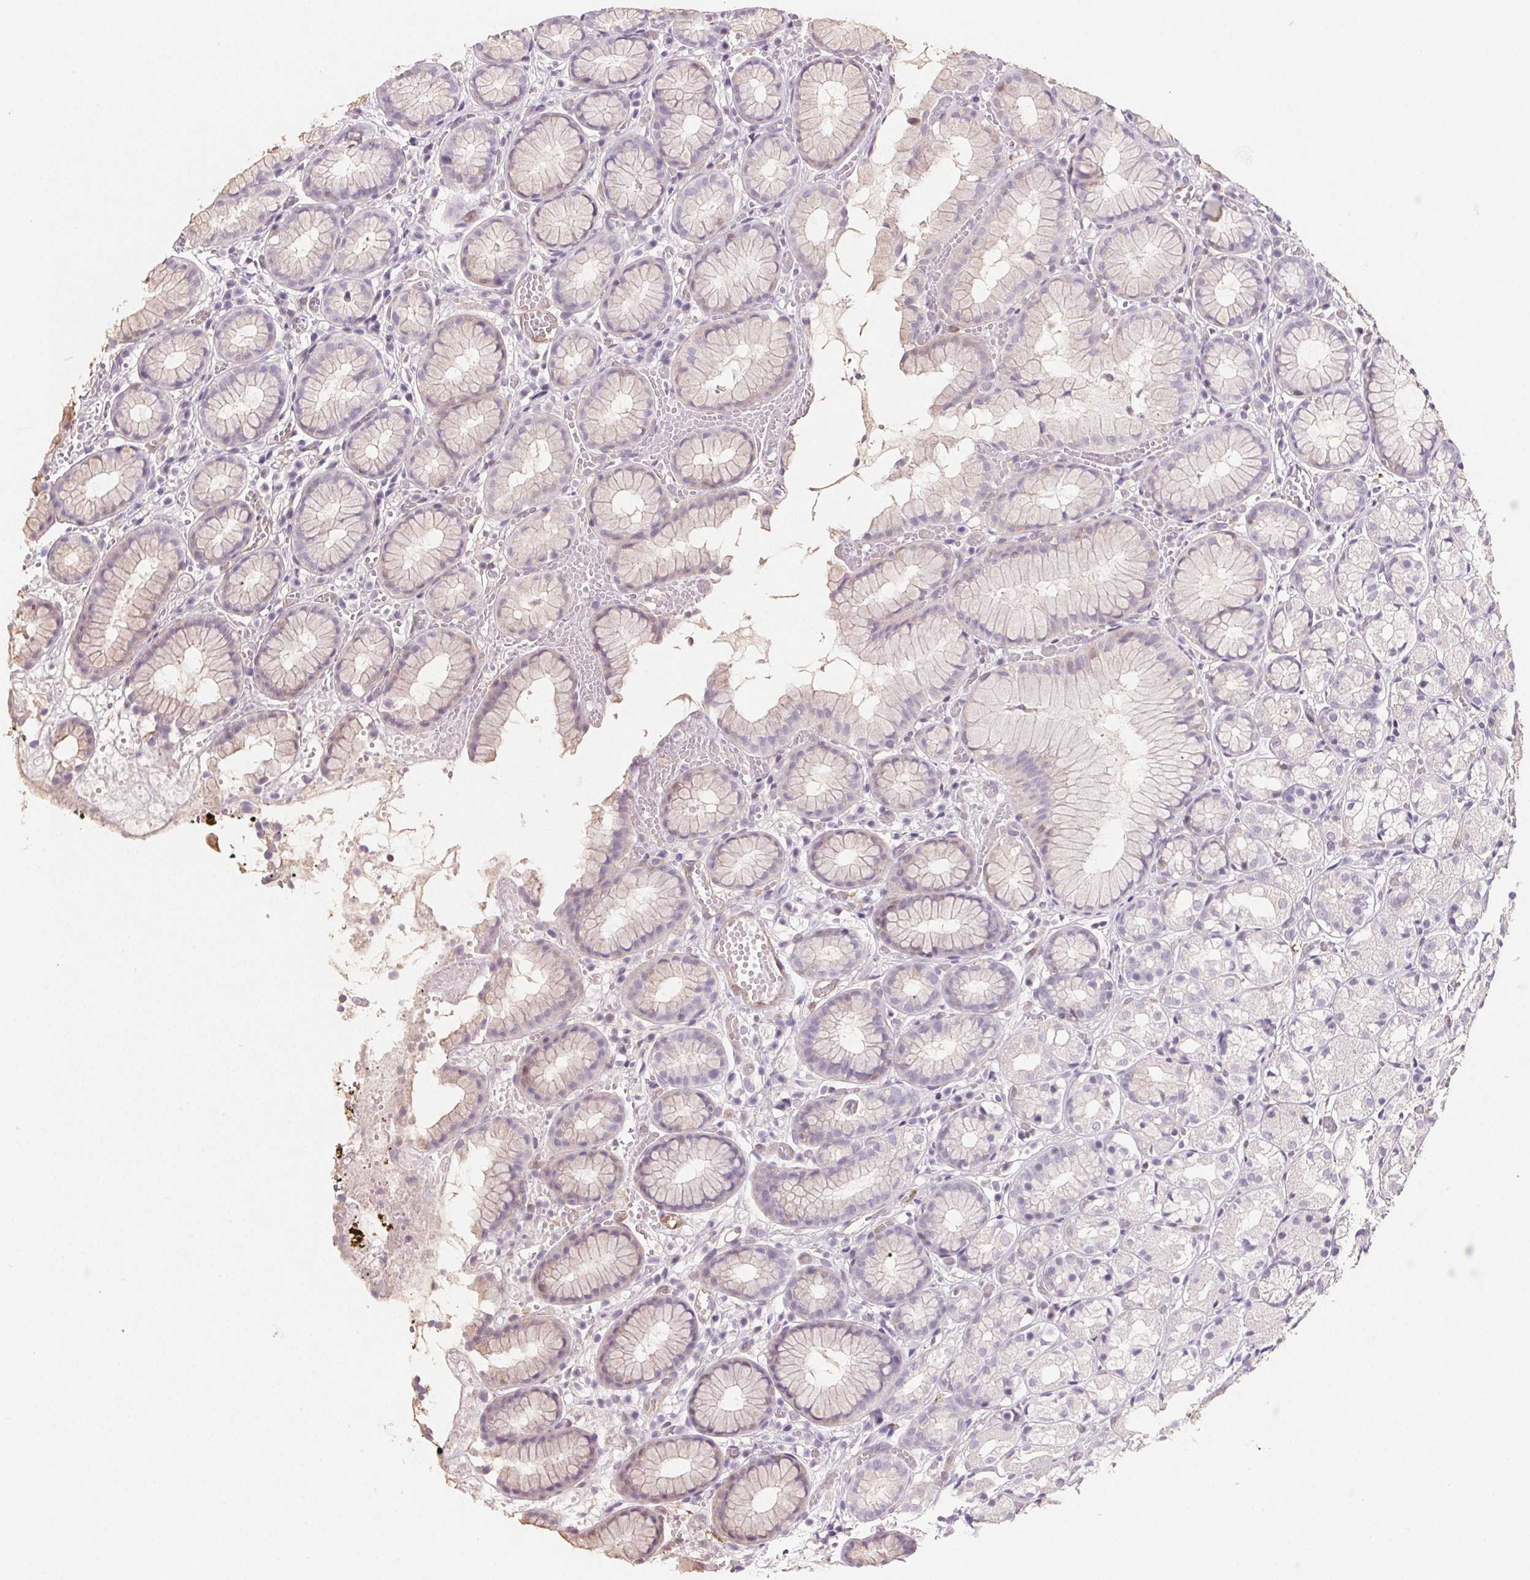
{"staining": {"intensity": "negative", "quantity": "none", "location": "none"}, "tissue": "stomach", "cell_type": "Glandular cells", "image_type": "normal", "snomed": [{"axis": "morphology", "description": "Normal tissue, NOS"}, {"axis": "topography", "description": "Smooth muscle"}, {"axis": "topography", "description": "Stomach"}], "caption": "An immunohistochemistry micrograph of normal stomach is shown. There is no staining in glandular cells of stomach.", "gene": "GBP1", "patient": {"sex": "male", "age": 70}}